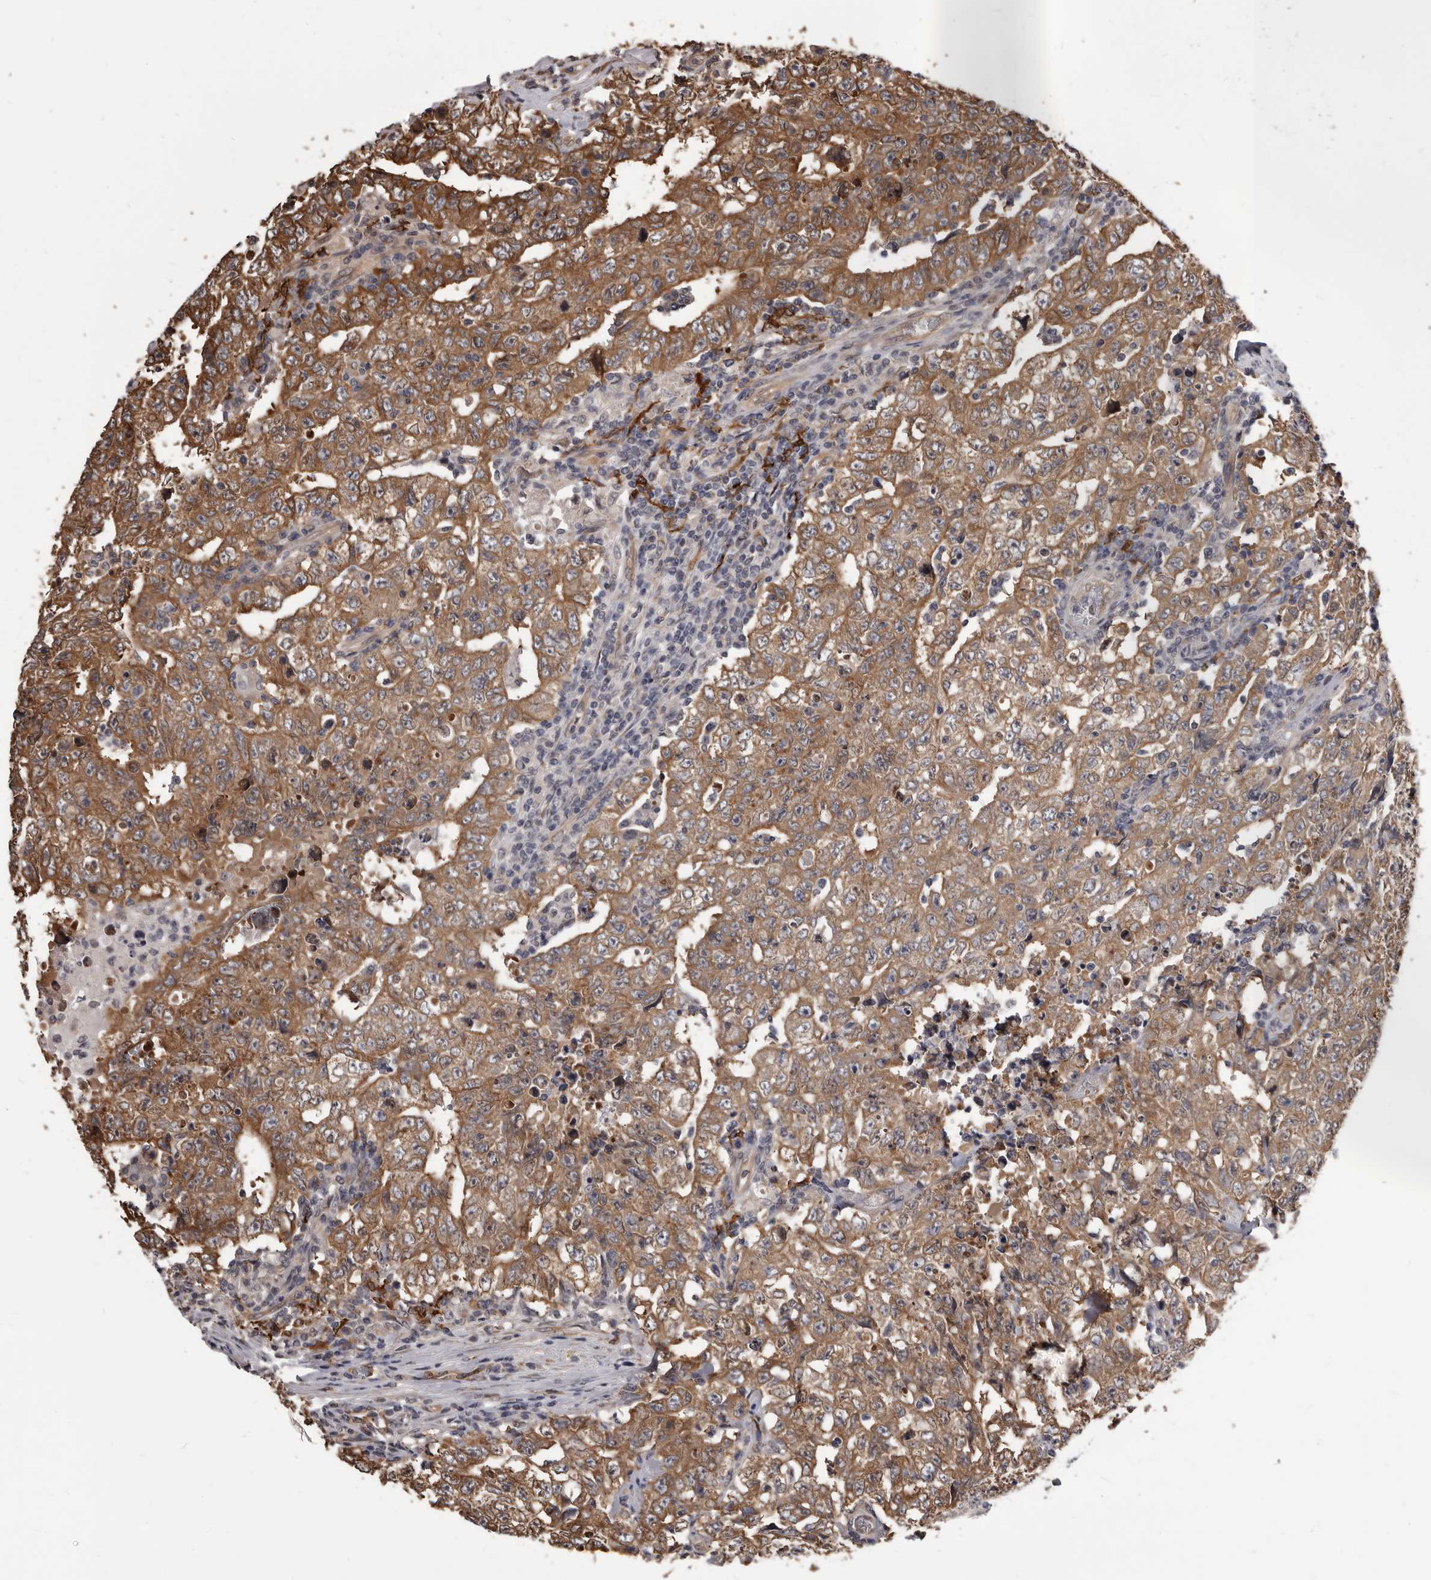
{"staining": {"intensity": "moderate", "quantity": ">75%", "location": "cytoplasmic/membranous"}, "tissue": "testis cancer", "cell_type": "Tumor cells", "image_type": "cancer", "snomed": [{"axis": "morphology", "description": "Carcinoma, Embryonal, NOS"}, {"axis": "topography", "description": "Testis"}], "caption": "Immunohistochemistry (IHC) image of testis embryonal carcinoma stained for a protein (brown), which displays medium levels of moderate cytoplasmic/membranous expression in approximately >75% of tumor cells.", "gene": "ADAMTS20", "patient": {"sex": "male", "age": 26}}